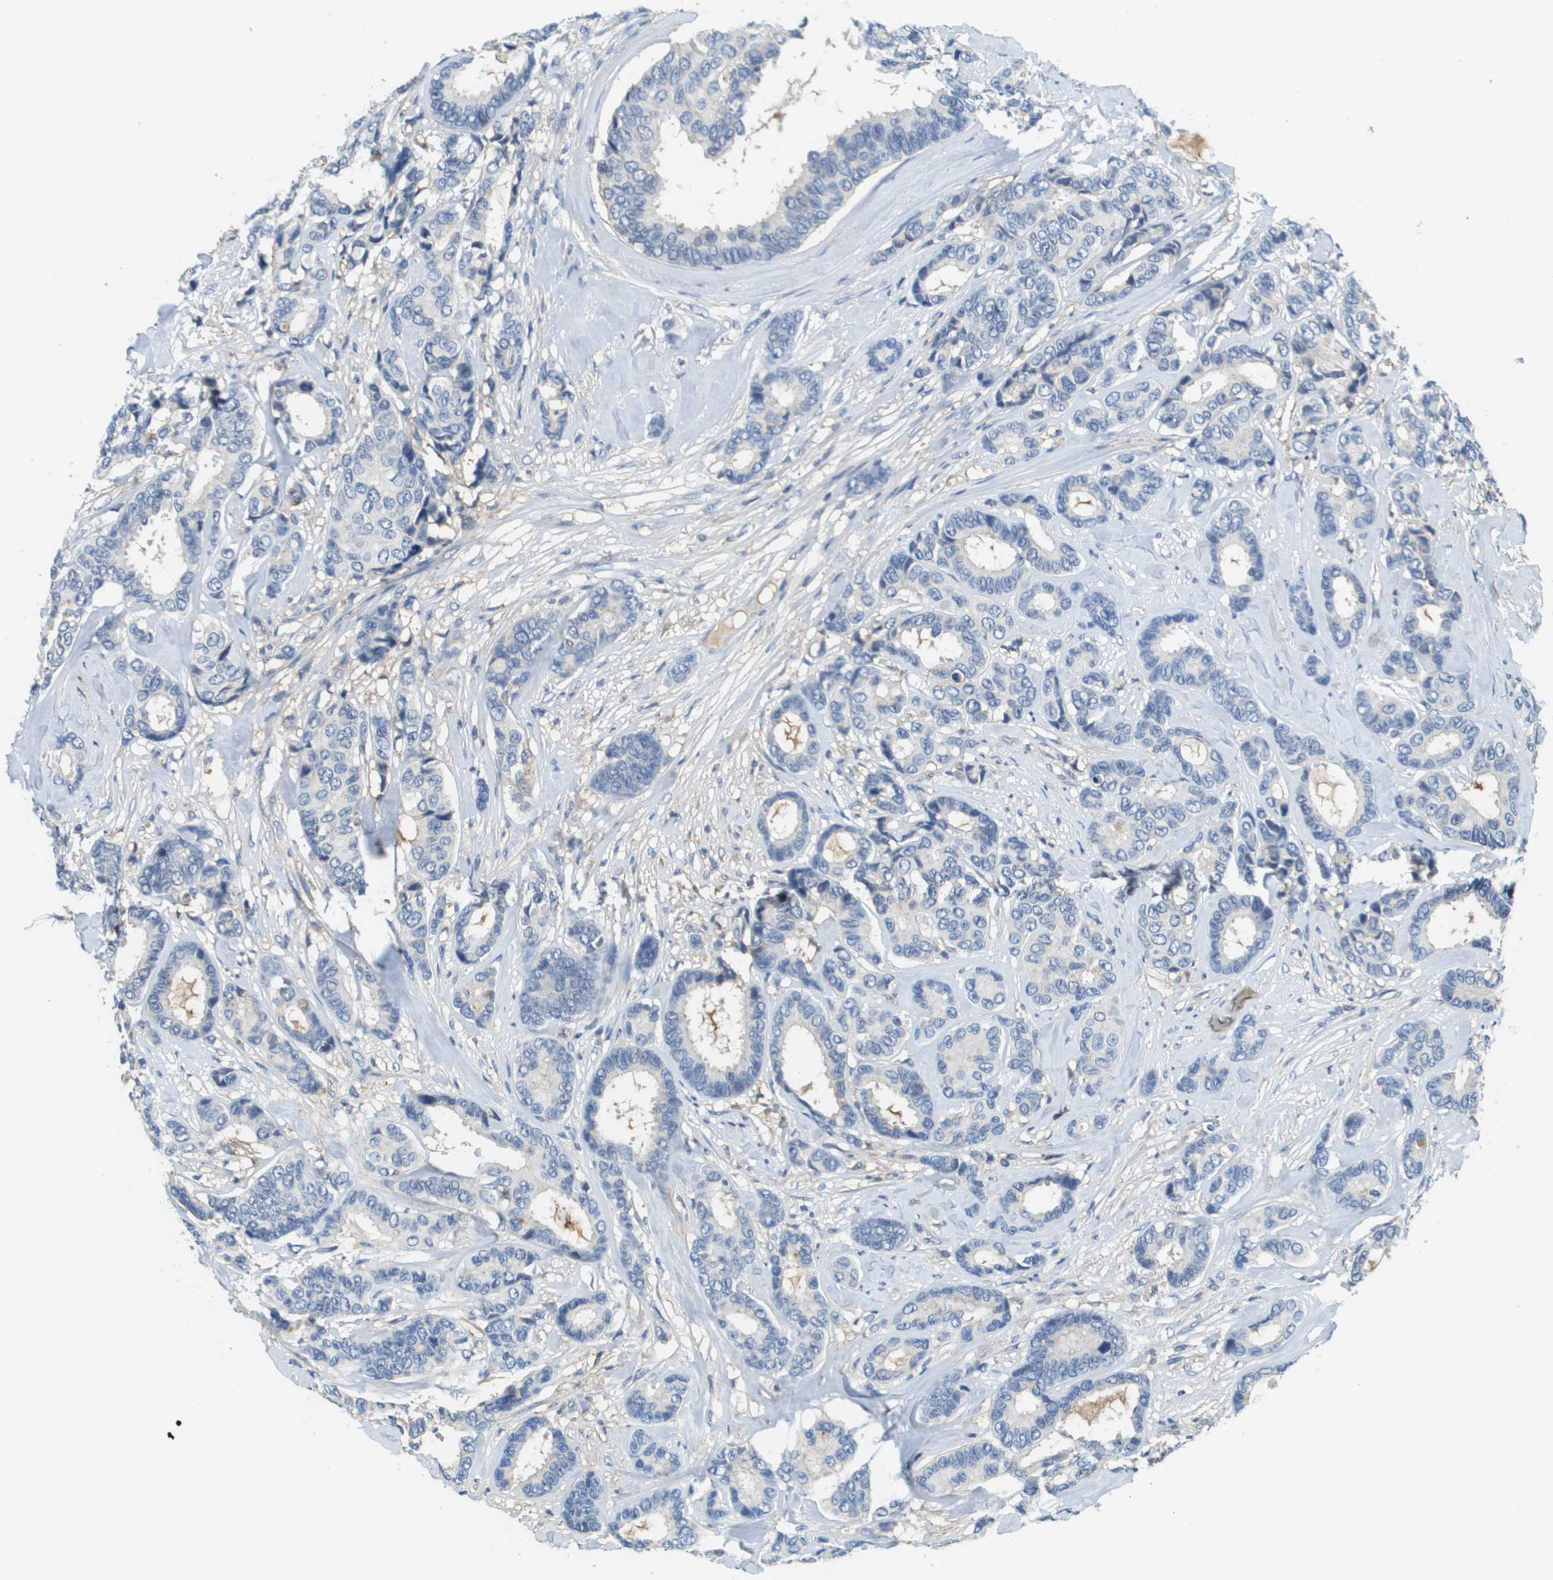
{"staining": {"intensity": "negative", "quantity": "none", "location": "none"}, "tissue": "breast cancer", "cell_type": "Tumor cells", "image_type": "cancer", "snomed": [{"axis": "morphology", "description": "Duct carcinoma"}, {"axis": "topography", "description": "Breast"}], "caption": "Immunohistochemical staining of human infiltrating ductal carcinoma (breast) displays no significant positivity in tumor cells.", "gene": "SLC16A3", "patient": {"sex": "female", "age": 87}}